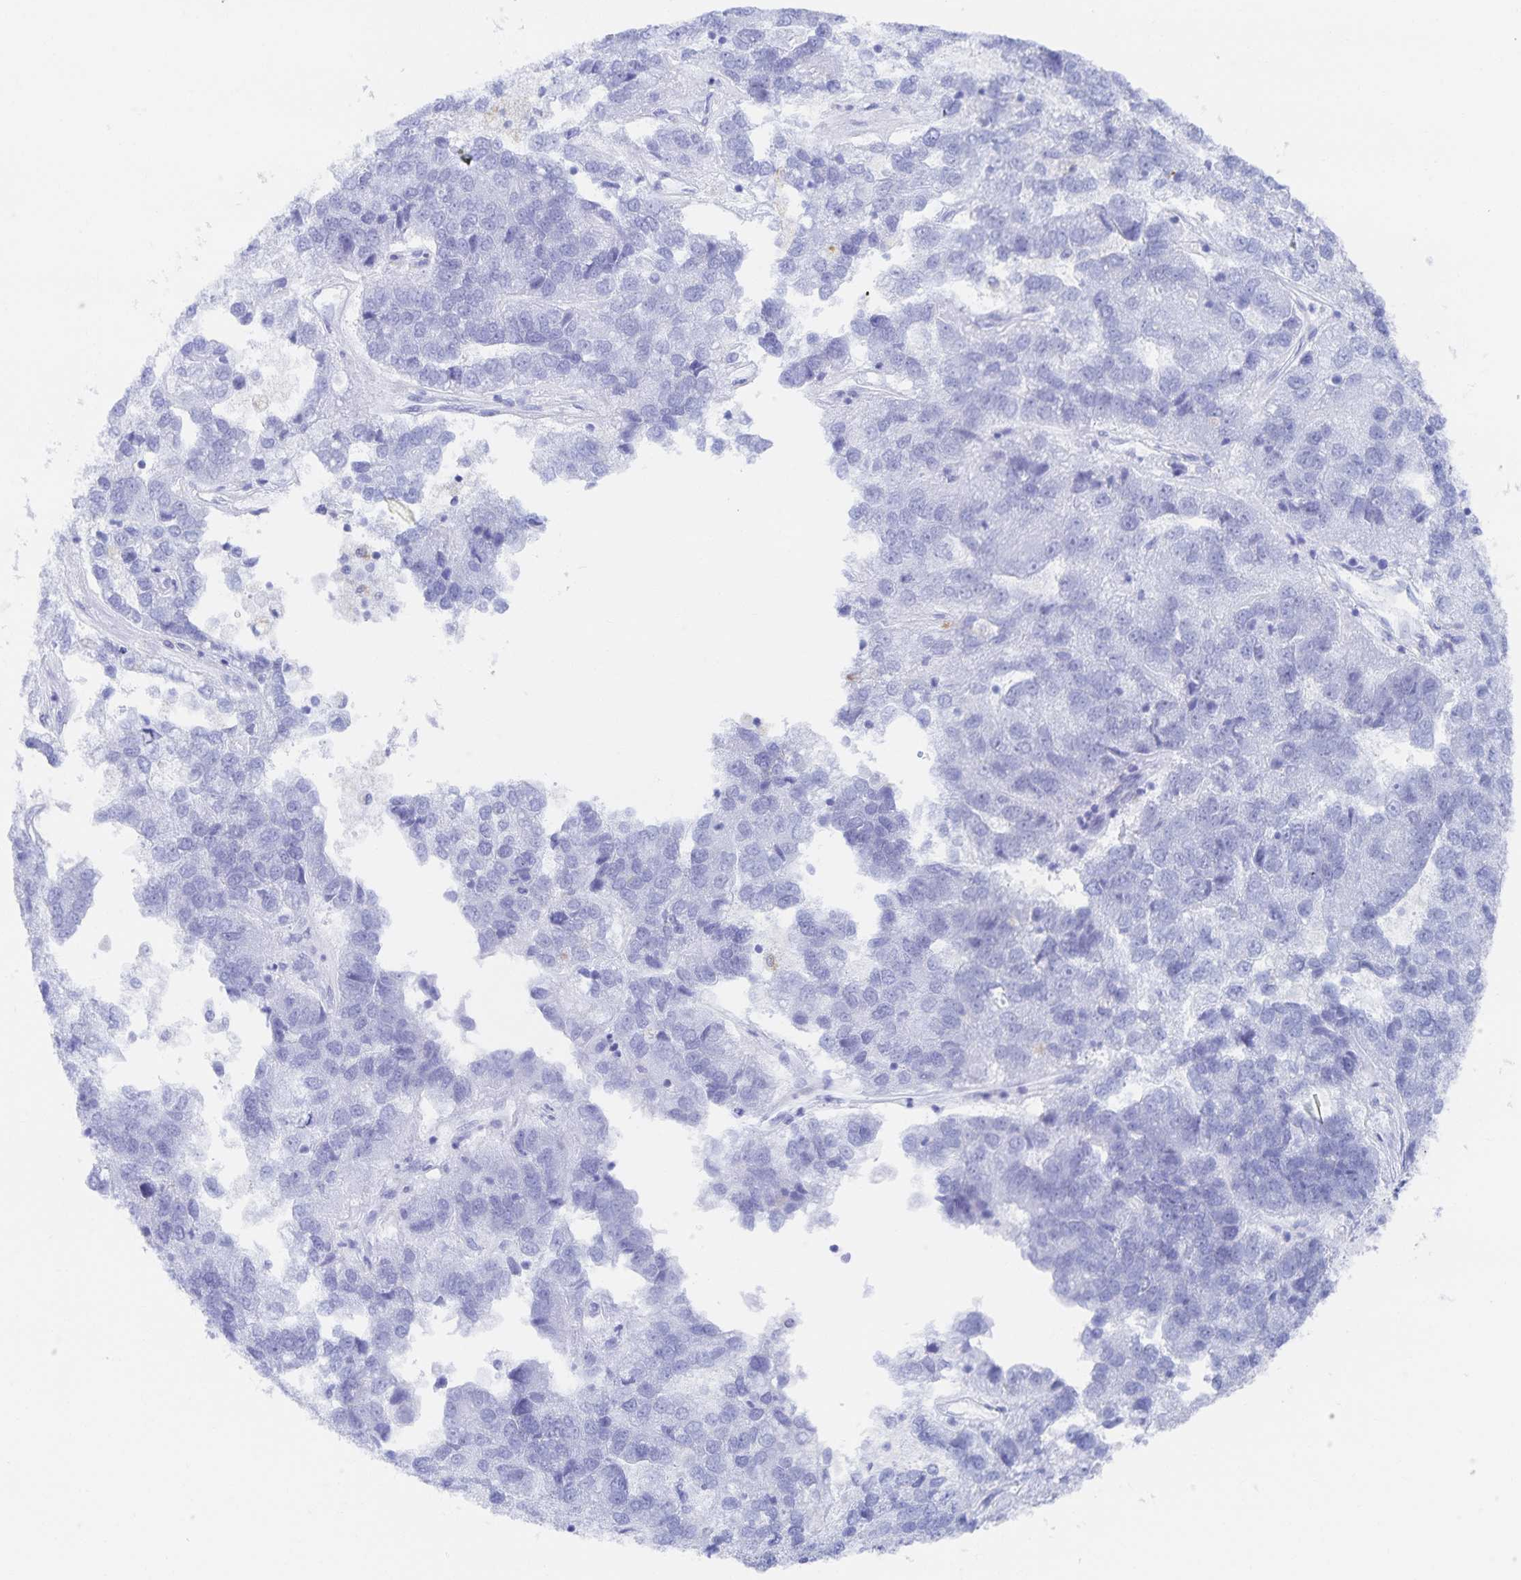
{"staining": {"intensity": "negative", "quantity": "none", "location": "none"}, "tissue": "pancreatic cancer", "cell_type": "Tumor cells", "image_type": "cancer", "snomed": [{"axis": "morphology", "description": "Adenocarcinoma, NOS"}, {"axis": "topography", "description": "Pancreas"}], "caption": "This is an IHC image of pancreatic adenocarcinoma. There is no staining in tumor cells.", "gene": "SNTN", "patient": {"sex": "female", "age": 61}}